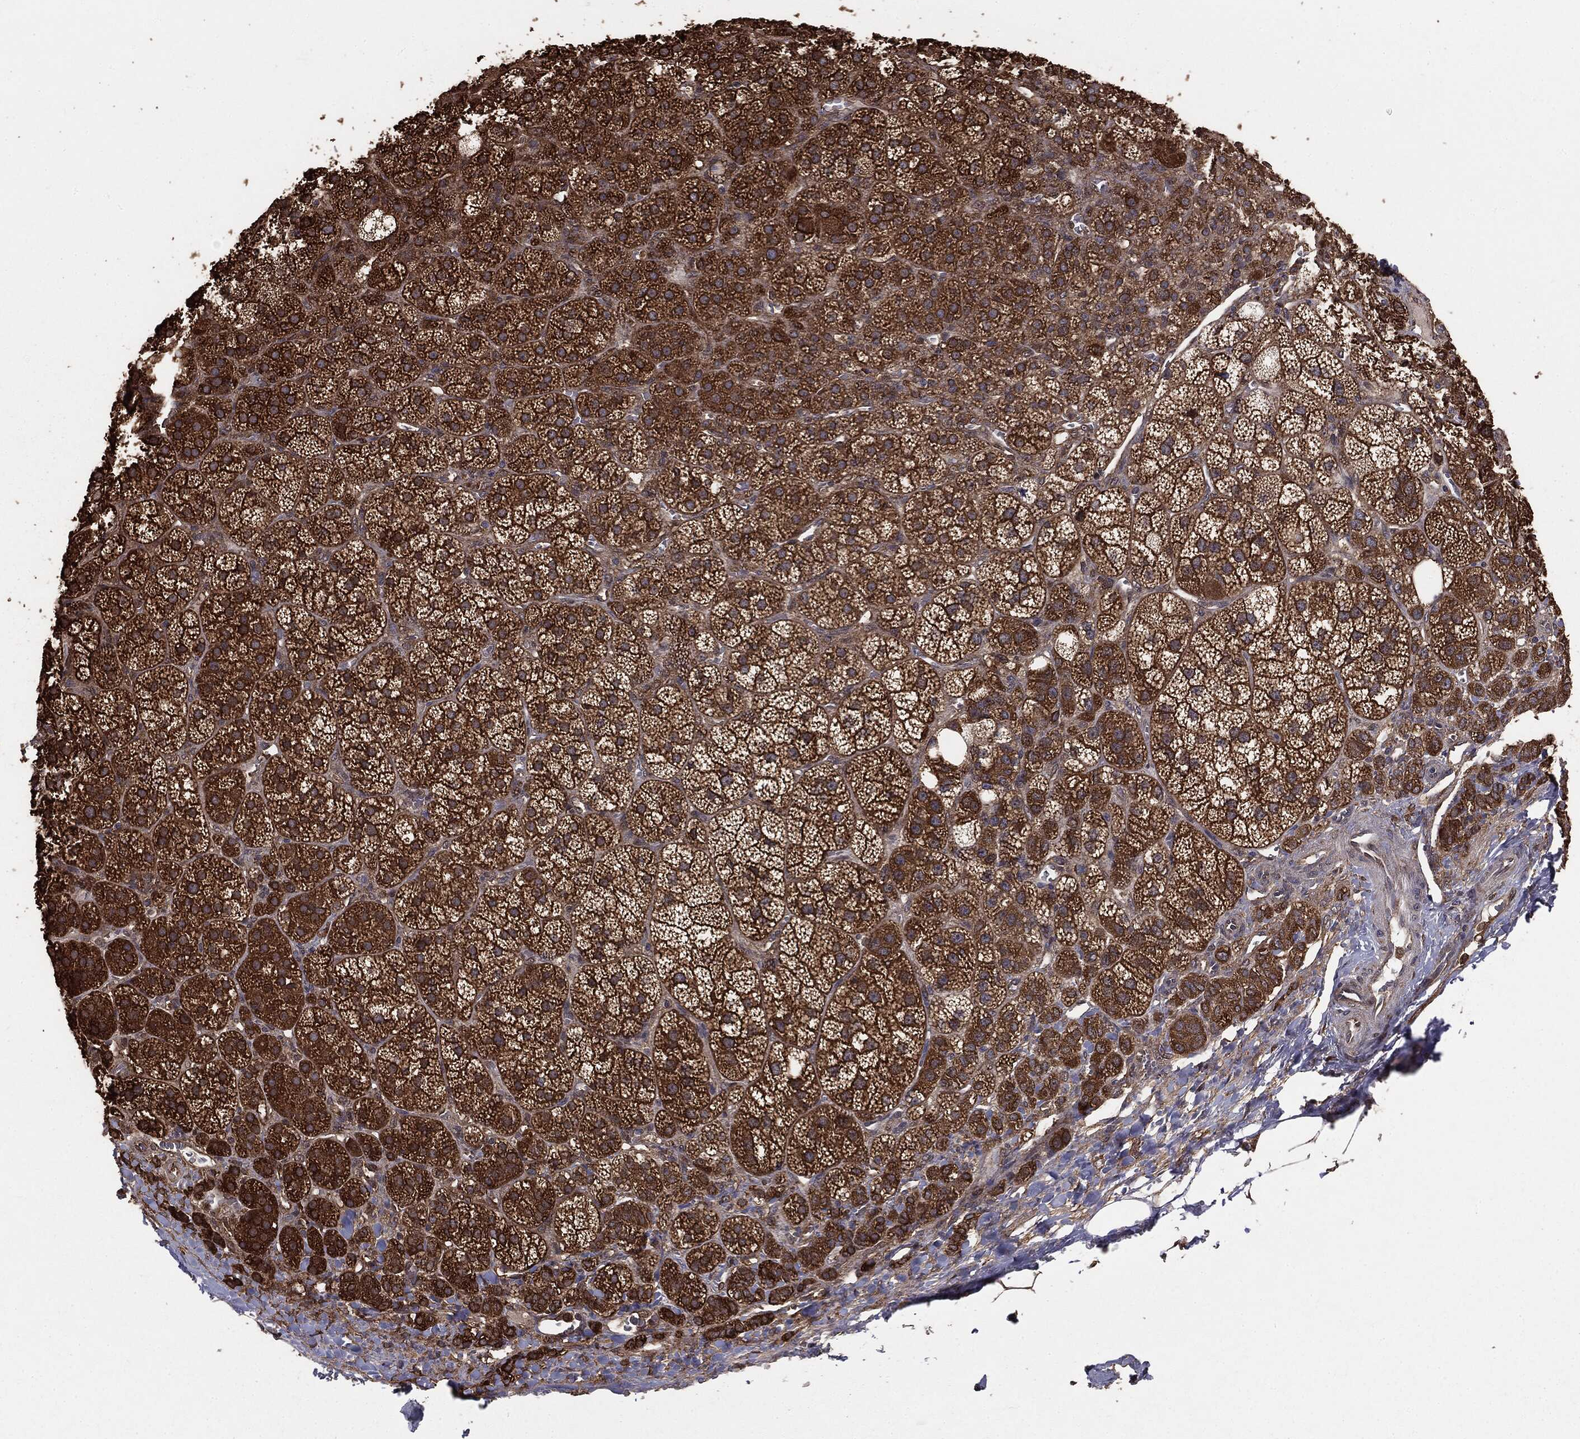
{"staining": {"intensity": "strong", "quantity": ">75%", "location": "cytoplasmic/membranous"}, "tissue": "adrenal gland", "cell_type": "Glandular cells", "image_type": "normal", "snomed": [{"axis": "morphology", "description": "Normal tissue, NOS"}, {"axis": "topography", "description": "Adrenal gland"}], "caption": "About >75% of glandular cells in benign adrenal gland exhibit strong cytoplasmic/membranous protein expression as visualized by brown immunohistochemical staining.", "gene": "NME1", "patient": {"sex": "female", "age": 60}}